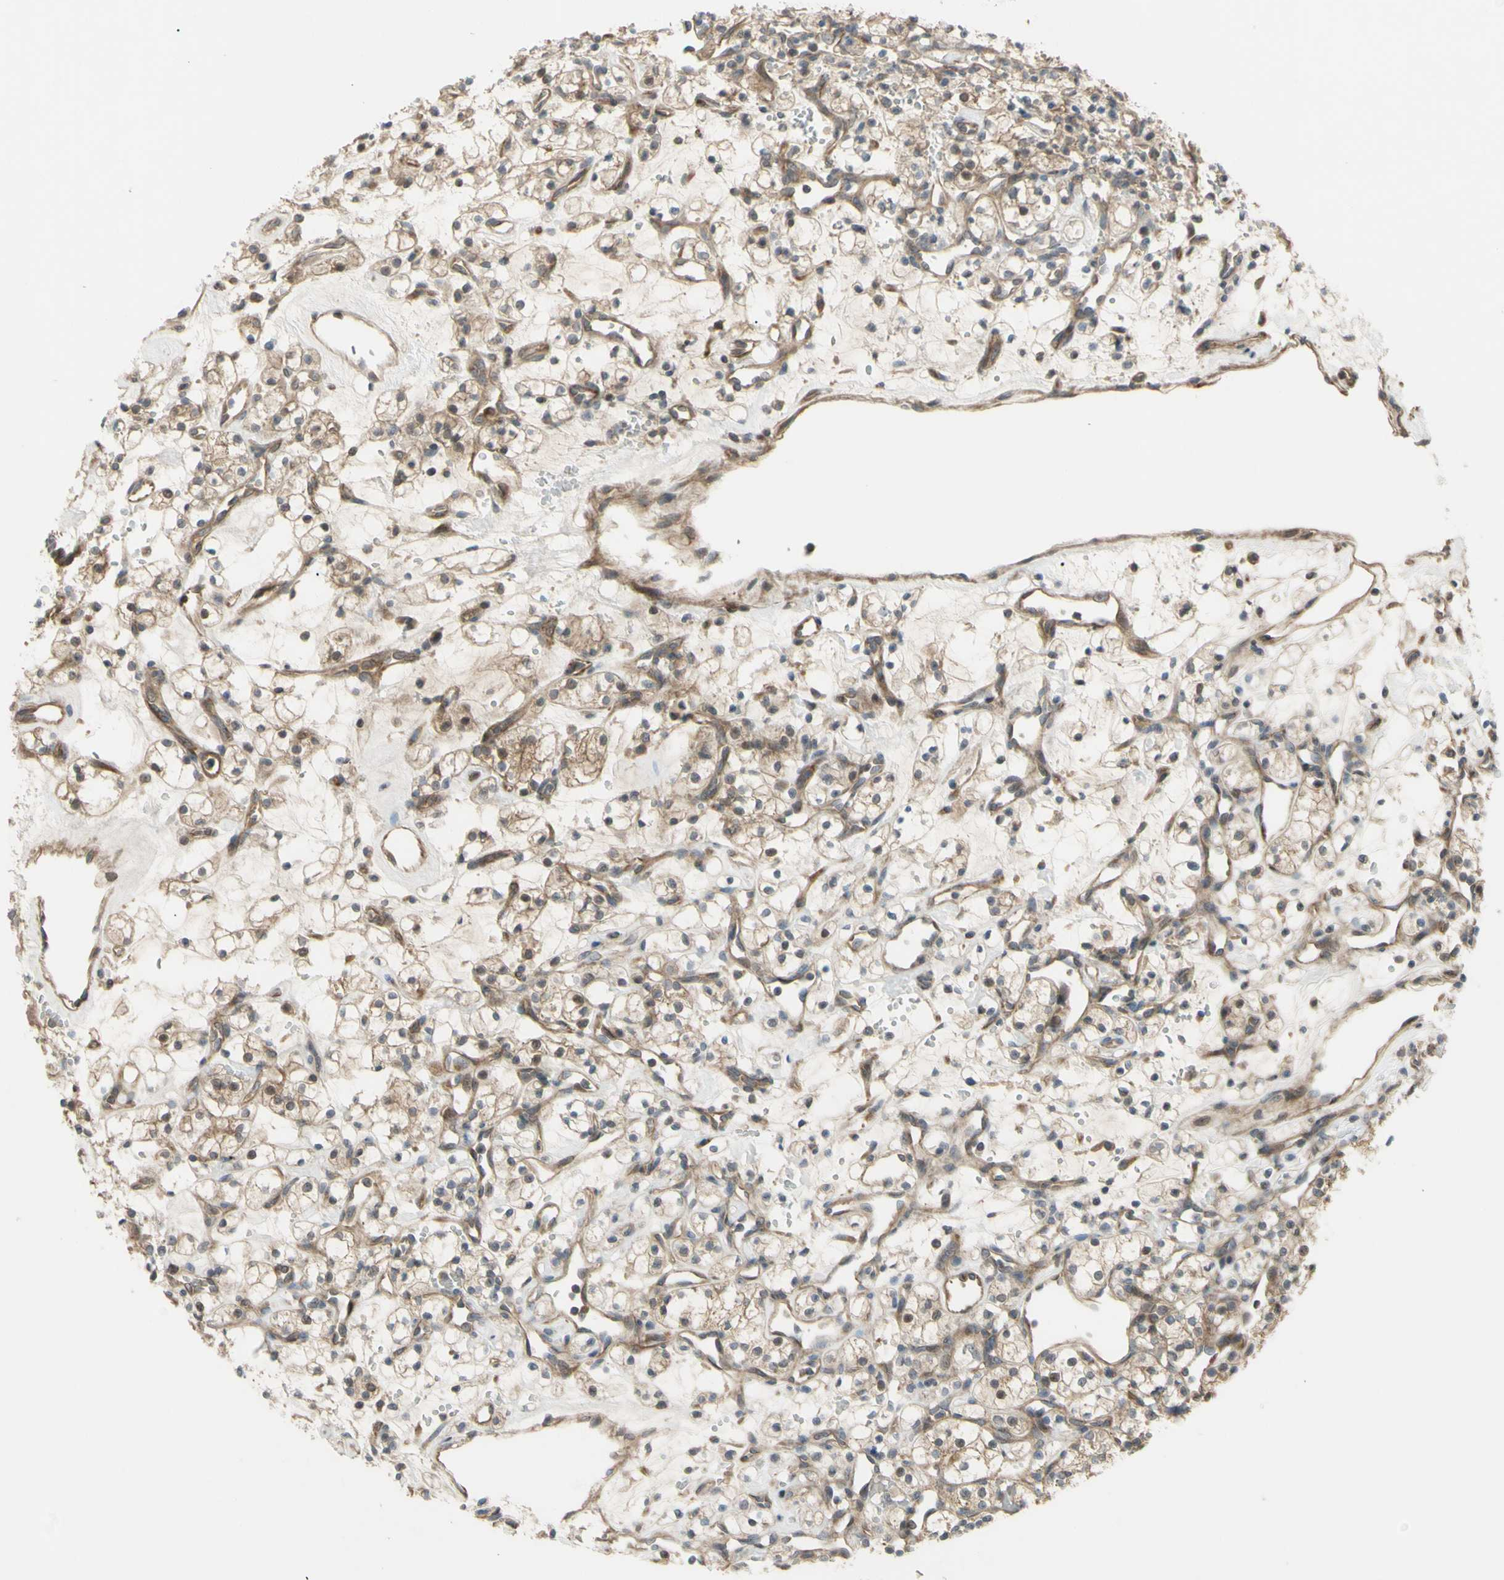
{"staining": {"intensity": "moderate", "quantity": ">75%", "location": "cytoplasmic/membranous"}, "tissue": "renal cancer", "cell_type": "Tumor cells", "image_type": "cancer", "snomed": [{"axis": "morphology", "description": "Adenocarcinoma, NOS"}, {"axis": "topography", "description": "Kidney"}], "caption": "A photomicrograph showing moderate cytoplasmic/membranous positivity in about >75% of tumor cells in adenocarcinoma (renal), as visualized by brown immunohistochemical staining.", "gene": "FLII", "patient": {"sex": "female", "age": 60}}